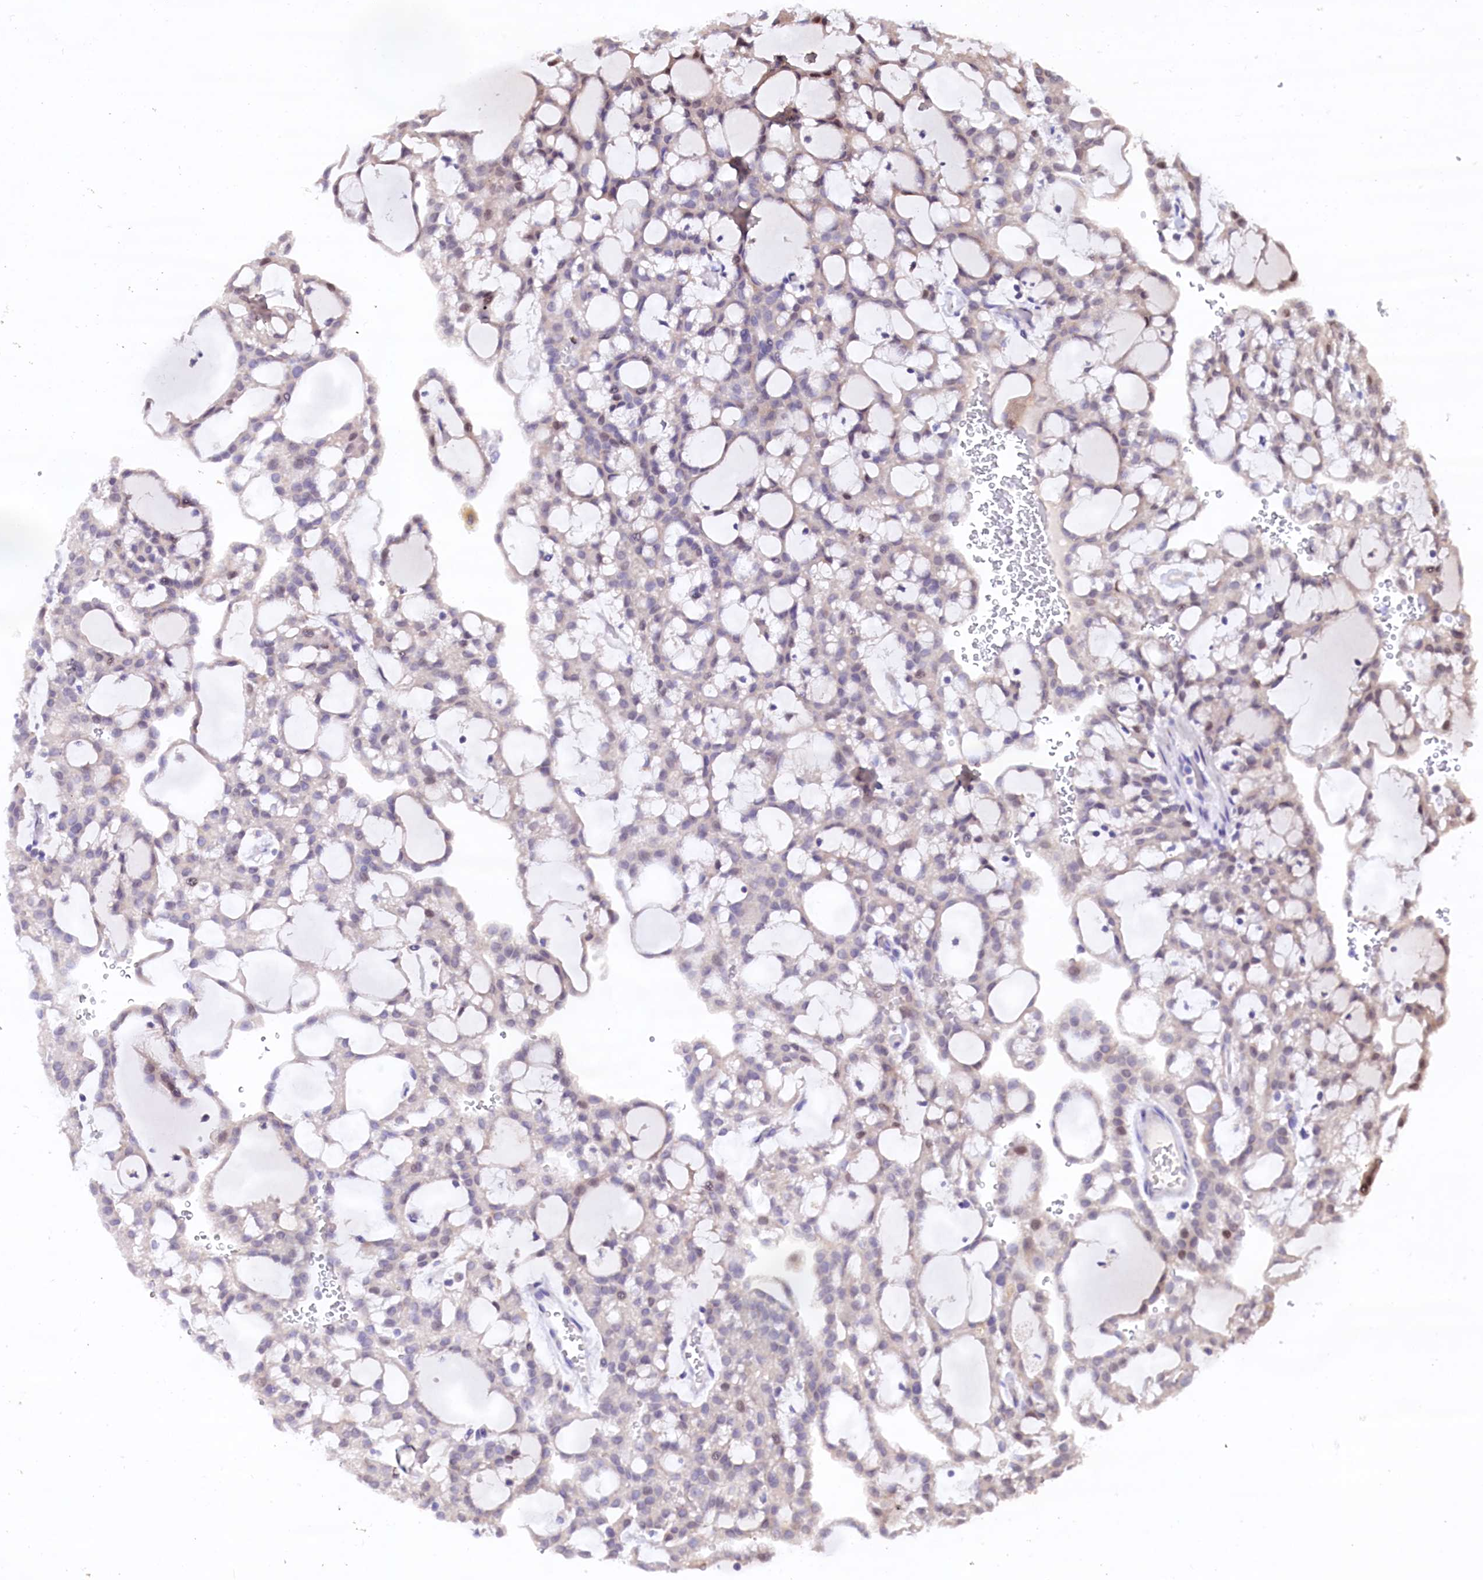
{"staining": {"intensity": "negative", "quantity": "none", "location": "none"}, "tissue": "renal cancer", "cell_type": "Tumor cells", "image_type": "cancer", "snomed": [{"axis": "morphology", "description": "Adenocarcinoma, NOS"}, {"axis": "topography", "description": "Kidney"}], "caption": "An IHC histopathology image of renal cancer is shown. There is no staining in tumor cells of renal cancer. The staining is performed using DAB brown chromogen with nuclei counter-stained in using hematoxylin.", "gene": "NALF1", "patient": {"sex": "male", "age": 63}}